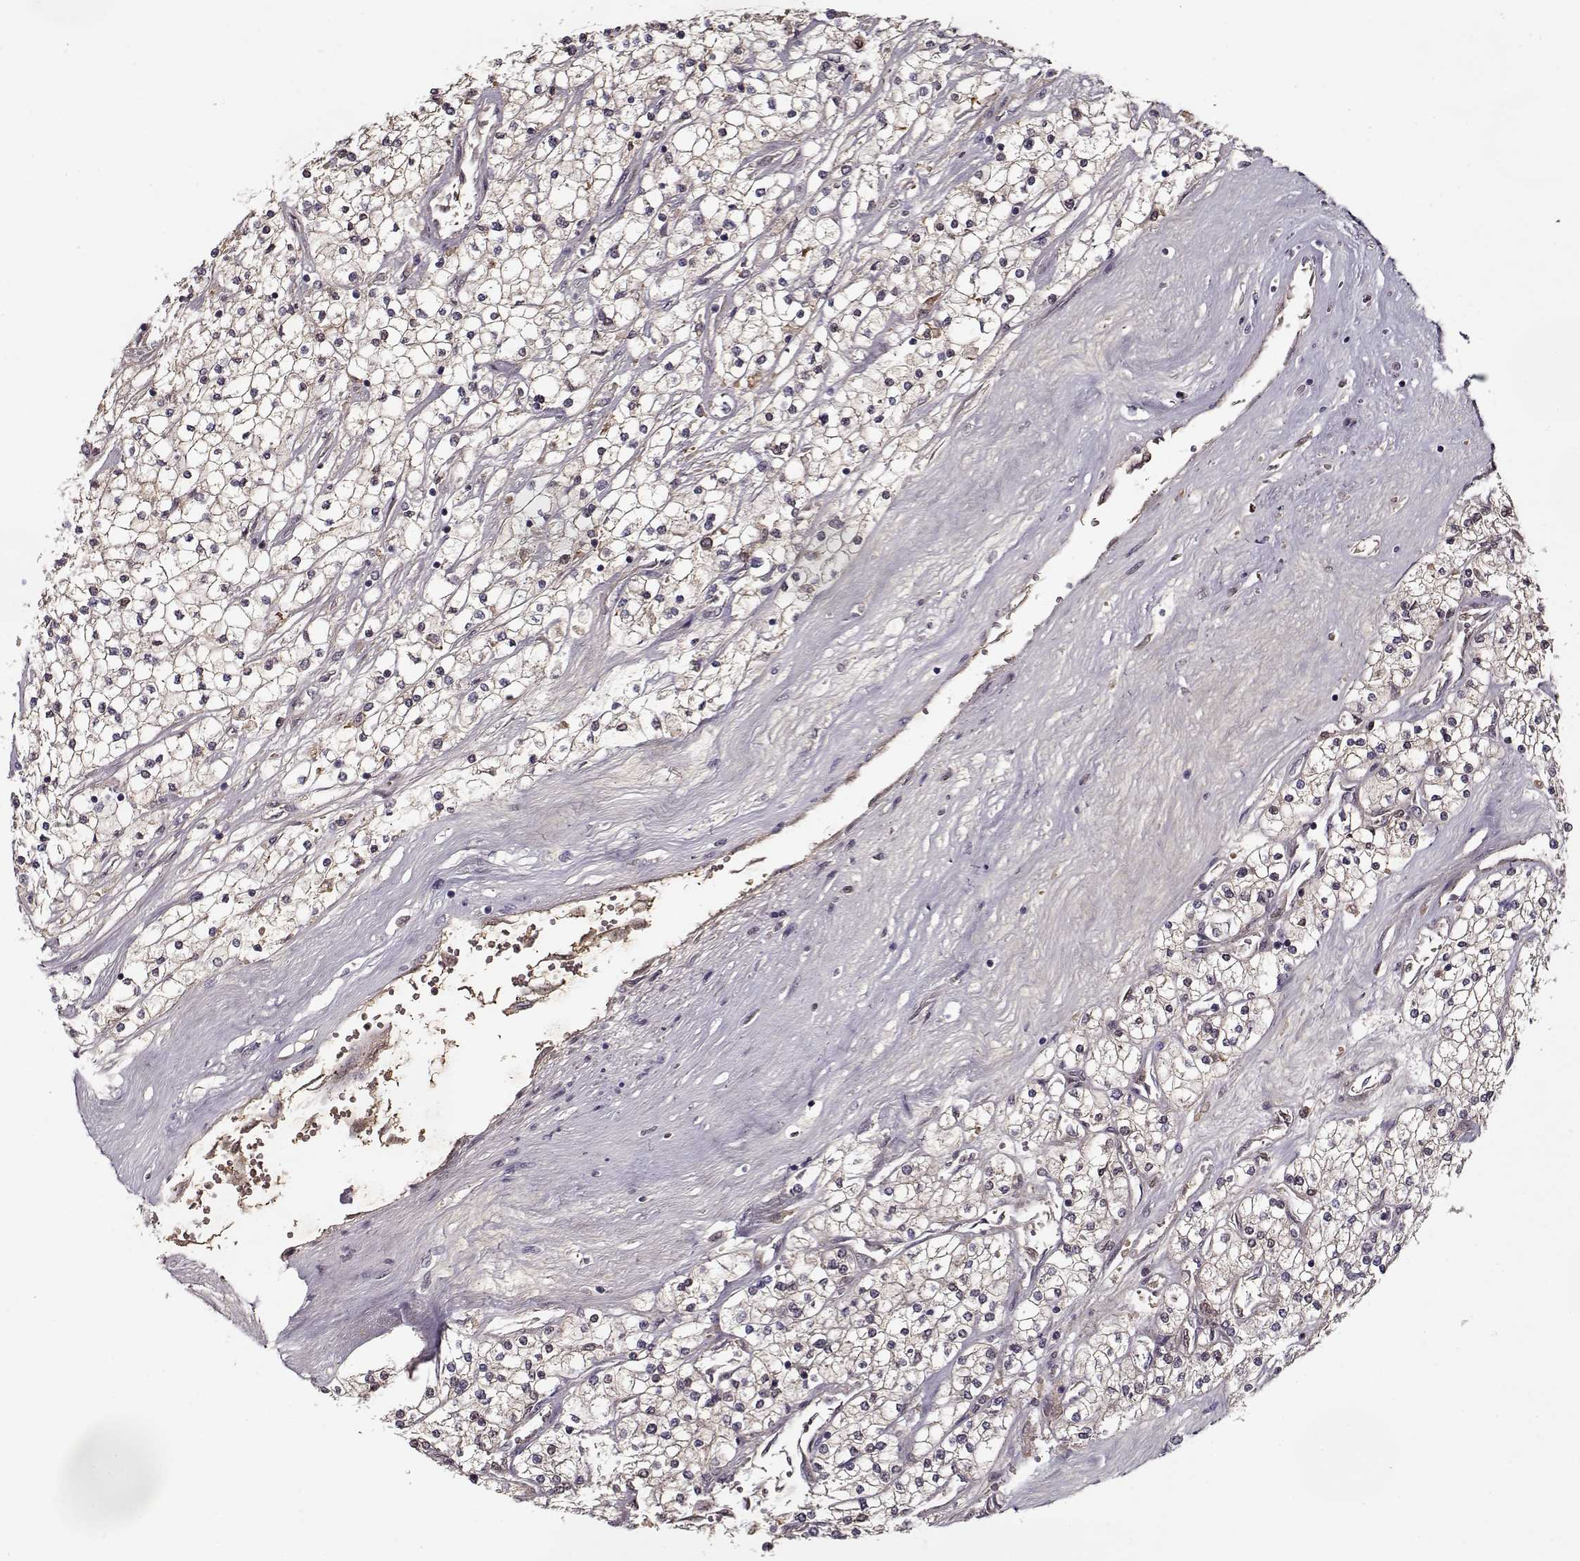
{"staining": {"intensity": "negative", "quantity": "none", "location": "none"}, "tissue": "renal cancer", "cell_type": "Tumor cells", "image_type": "cancer", "snomed": [{"axis": "morphology", "description": "Adenocarcinoma, NOS"}, {"axis": "topography", "description": "Kidney"}], "caption": "Tumor cells are negative for protein expression in human renal adenocarcinoma.", "gene": "AFM", "patient": {"sex": "male", "age": 80}}